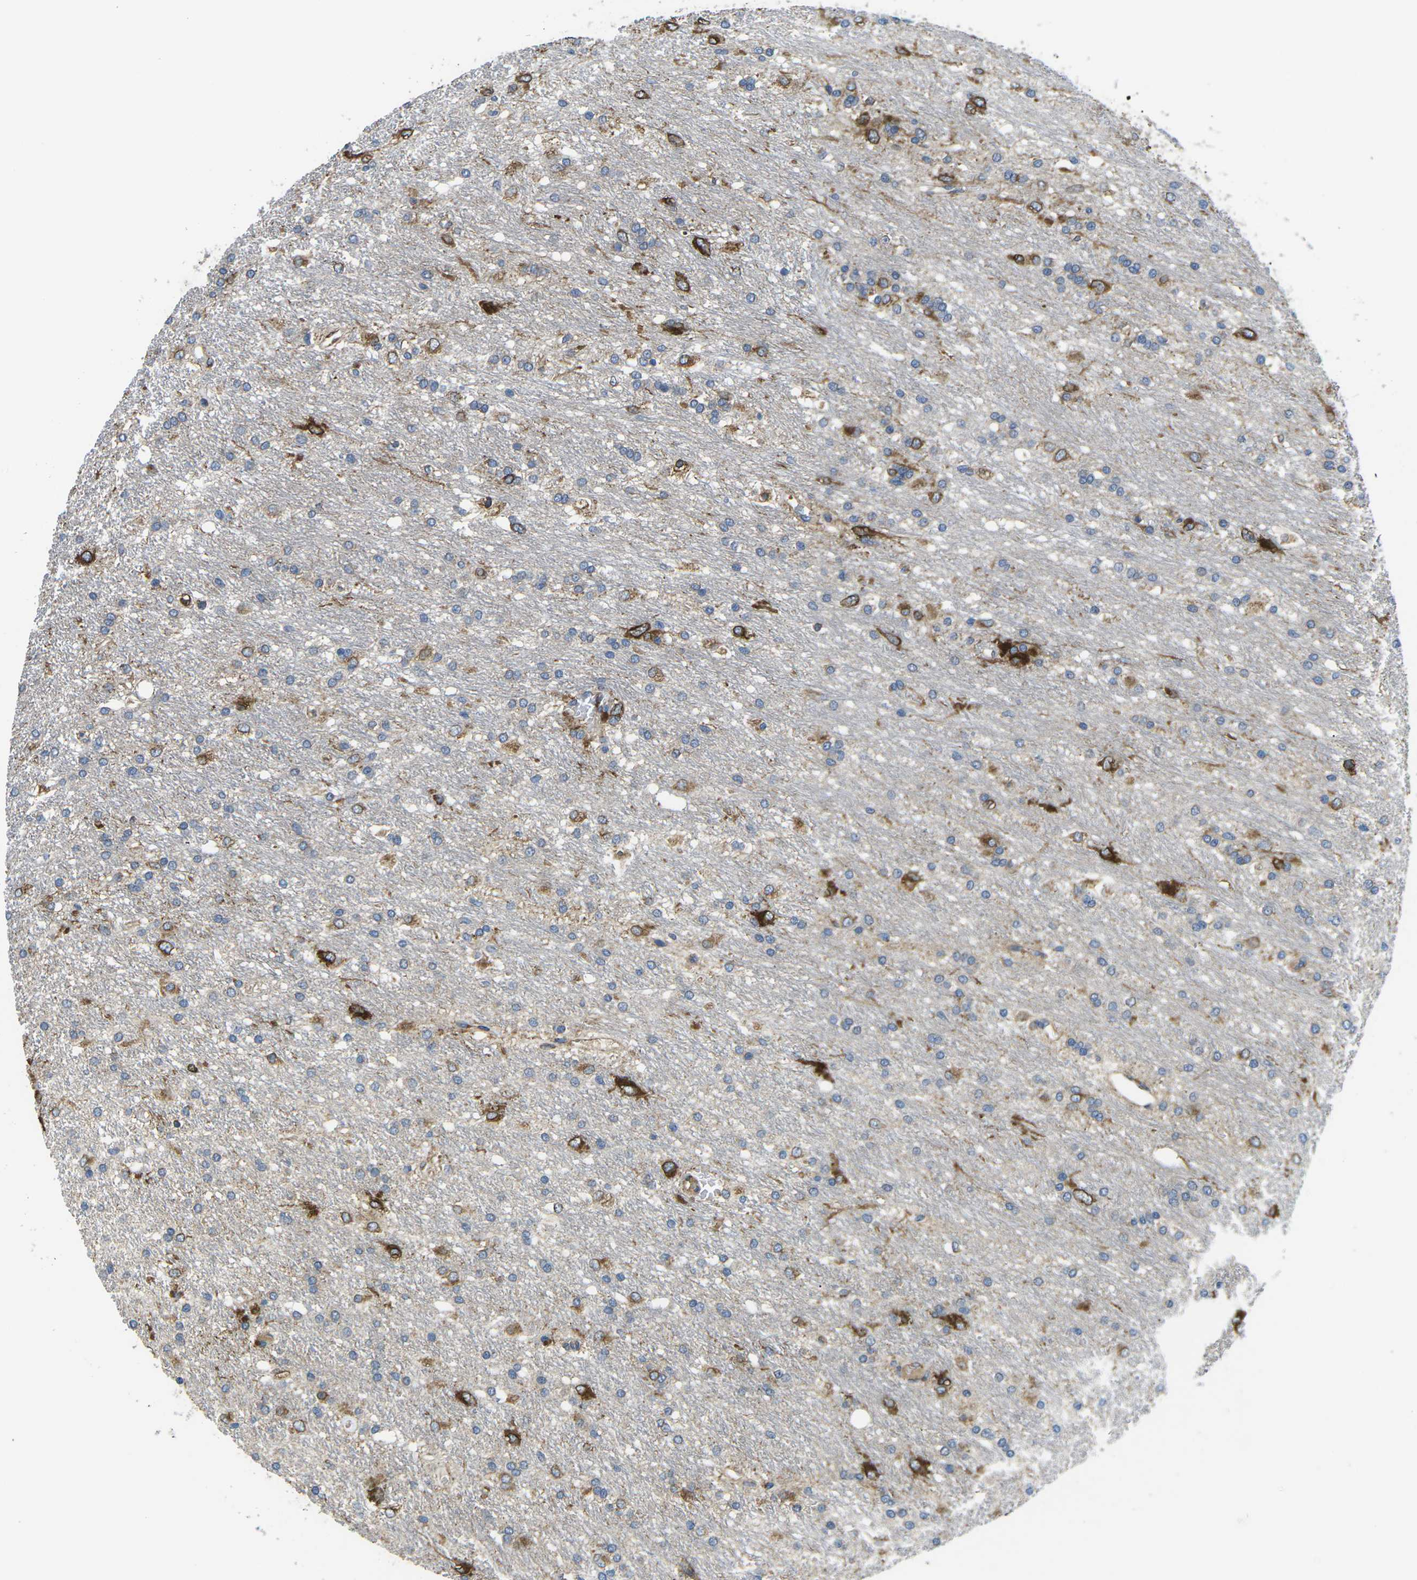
{"staining": {"intensity": "strong", "quantity": "25%-75%", "location": "cytoplasmic/membranous"}, "tissue": "glioma", "cell_type": "Tumor cells", "image_type": "cancer", "snomed": [{"axis": "morphology", "description": "Glioma, malignant, Low grade"}, {"axis": "topography", "description": "Brain"}], "caption": "Immunohistochemical staining of malignant glioma (low-grade) displays strong cytoplasmic/membranous protein positivity in approximately 25%-75% of tumor cells. (DAB (3,3'-diaminobenzidine) IHC with brightfield microscopy, high magnification).", "gene": "PDZD8", "patient": {"sex": "male", "age": 77}}